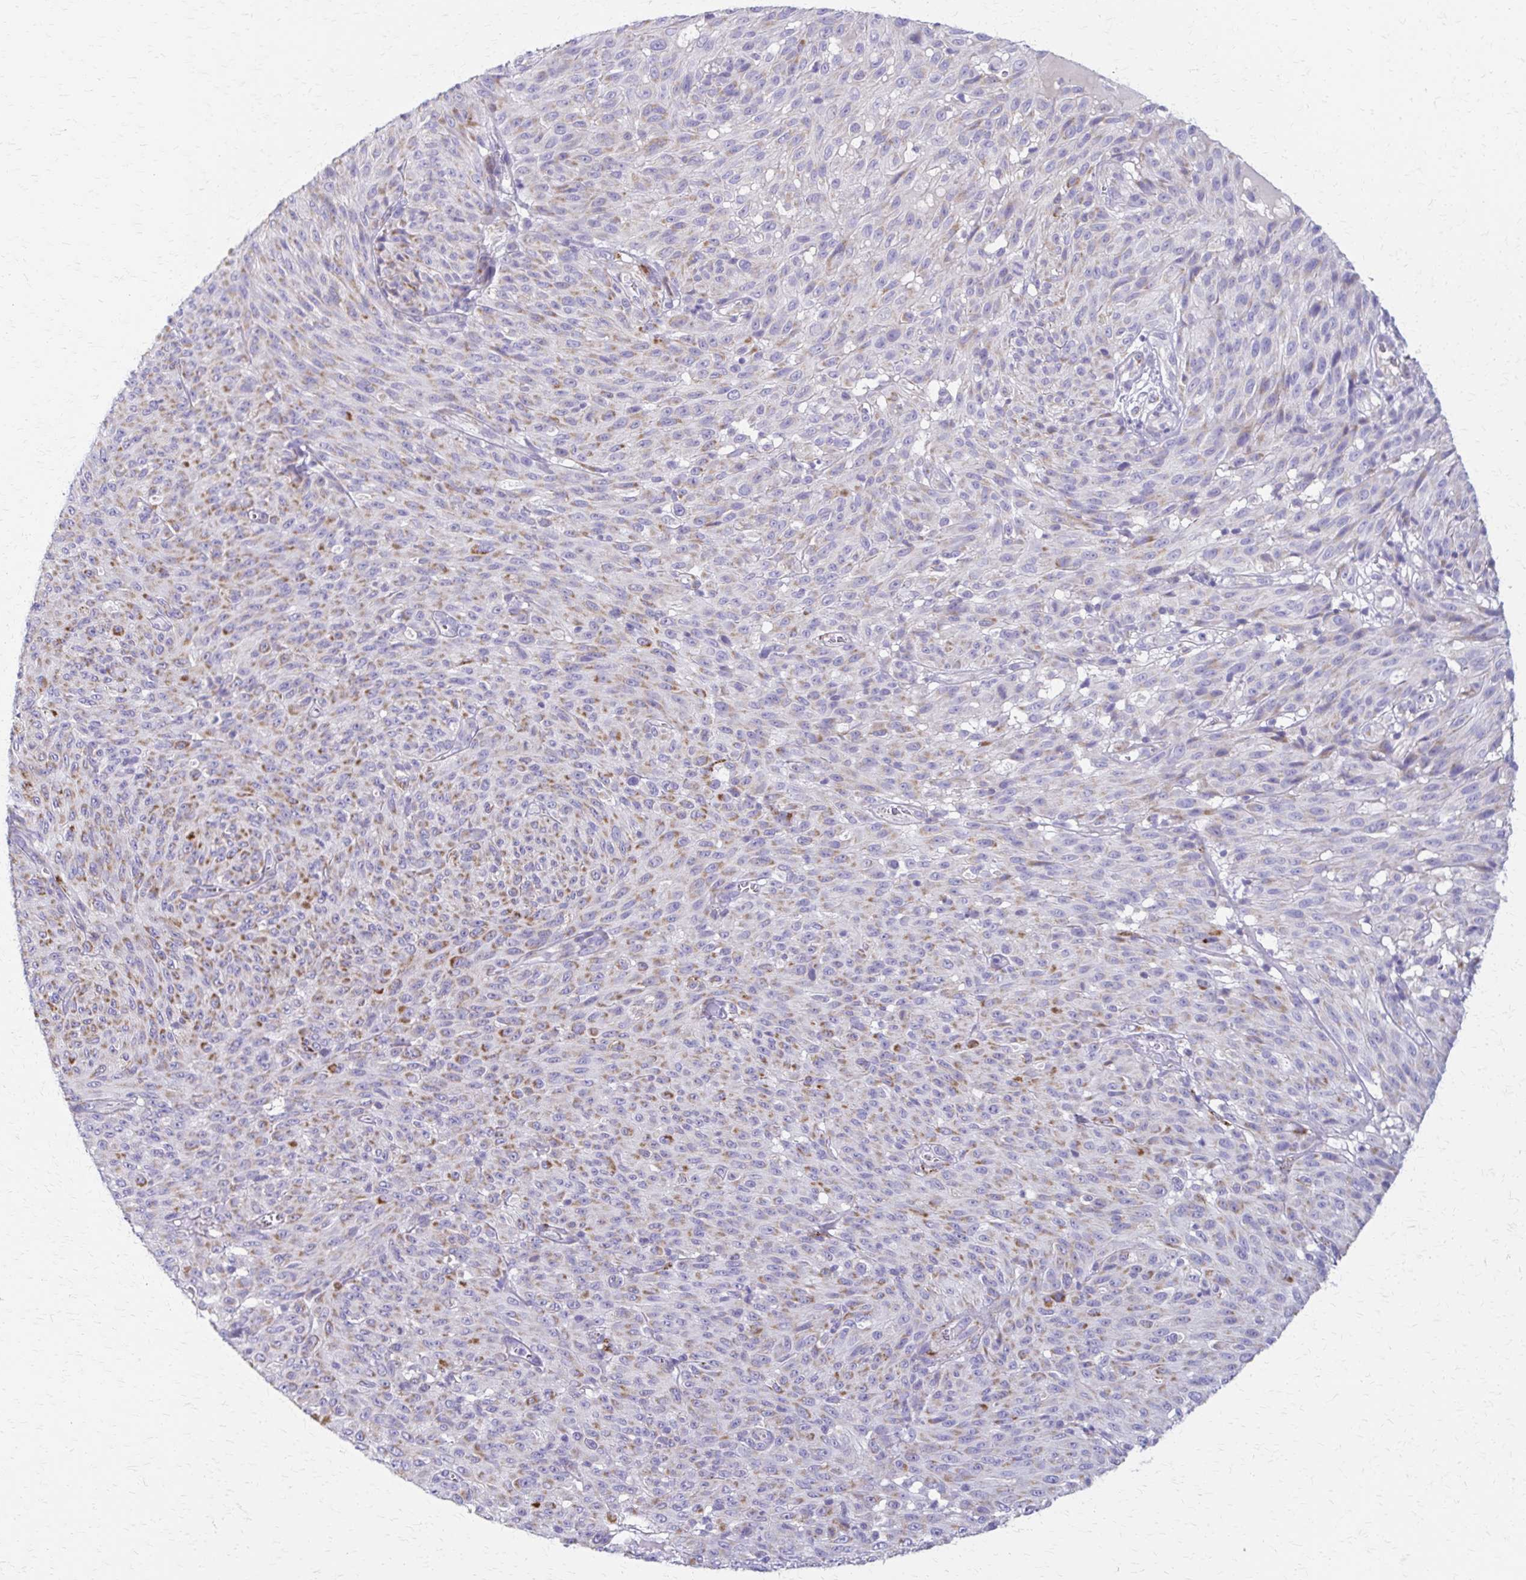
{"staining": {"intensity": "moderate", "quantity": "25%-75%", "location": "cytoplasmic/membranous"}, "tissue": "melanoma", "cell_type": "Tumor cells", "image_type": "cancer", "snomed": [{"axis": "morphology", "description": "Malignant melanoma, NOS"}, {"axis": "topography", "description": "Skin"}], "caption": "Tumor cells reveal medium levels of moderate cytoplasmic/membranous staining in approximately 25%-75% of cells in malignant melanoma.", "gene": "ZSCAN5B", "patient": {"sex": "male", "age": 85}}